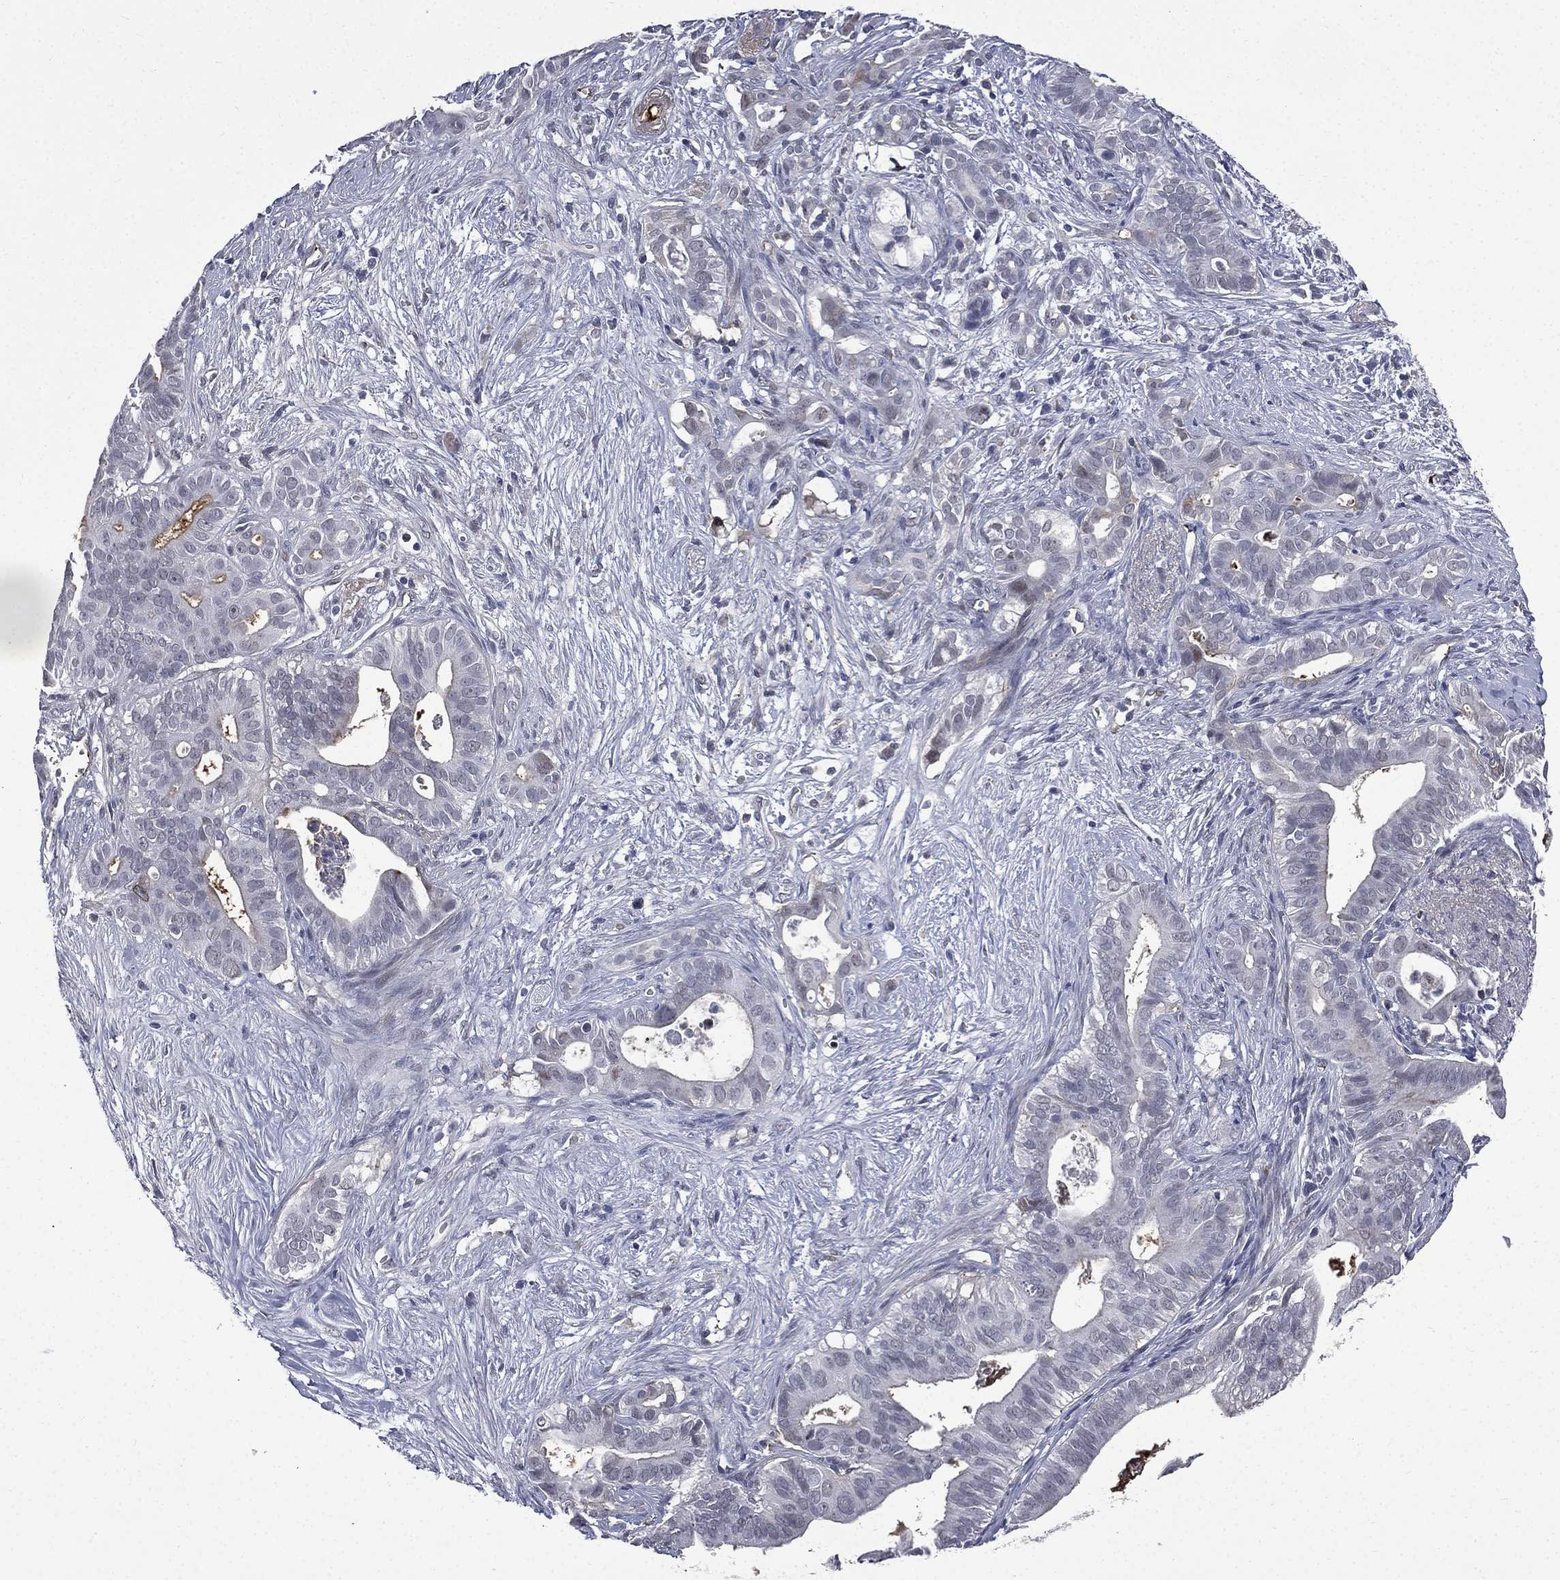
{"staining": {"intensity": "negative", "quantity": "none", "location": "none"}, "tissue": "pancreatic cancer", "cell_type": "Tumor cells", "image_type": "cancer", "snomed": [{"axis": "morphology", "description": "Adenocarcinoma, NOS"}, {"axis": "topography", "description": "Pancreas"}], "caption": "Immunohistochemical staining of adenocarcinoma (pancreatic) shows no significant staining in tumor cells. Brightfield microscopy of IHC stained with DAB (brown) and hematoxylin (blue), captured at high magnification.", "gene": "FGG", "patient": {"sex": "male", "age": 61}}